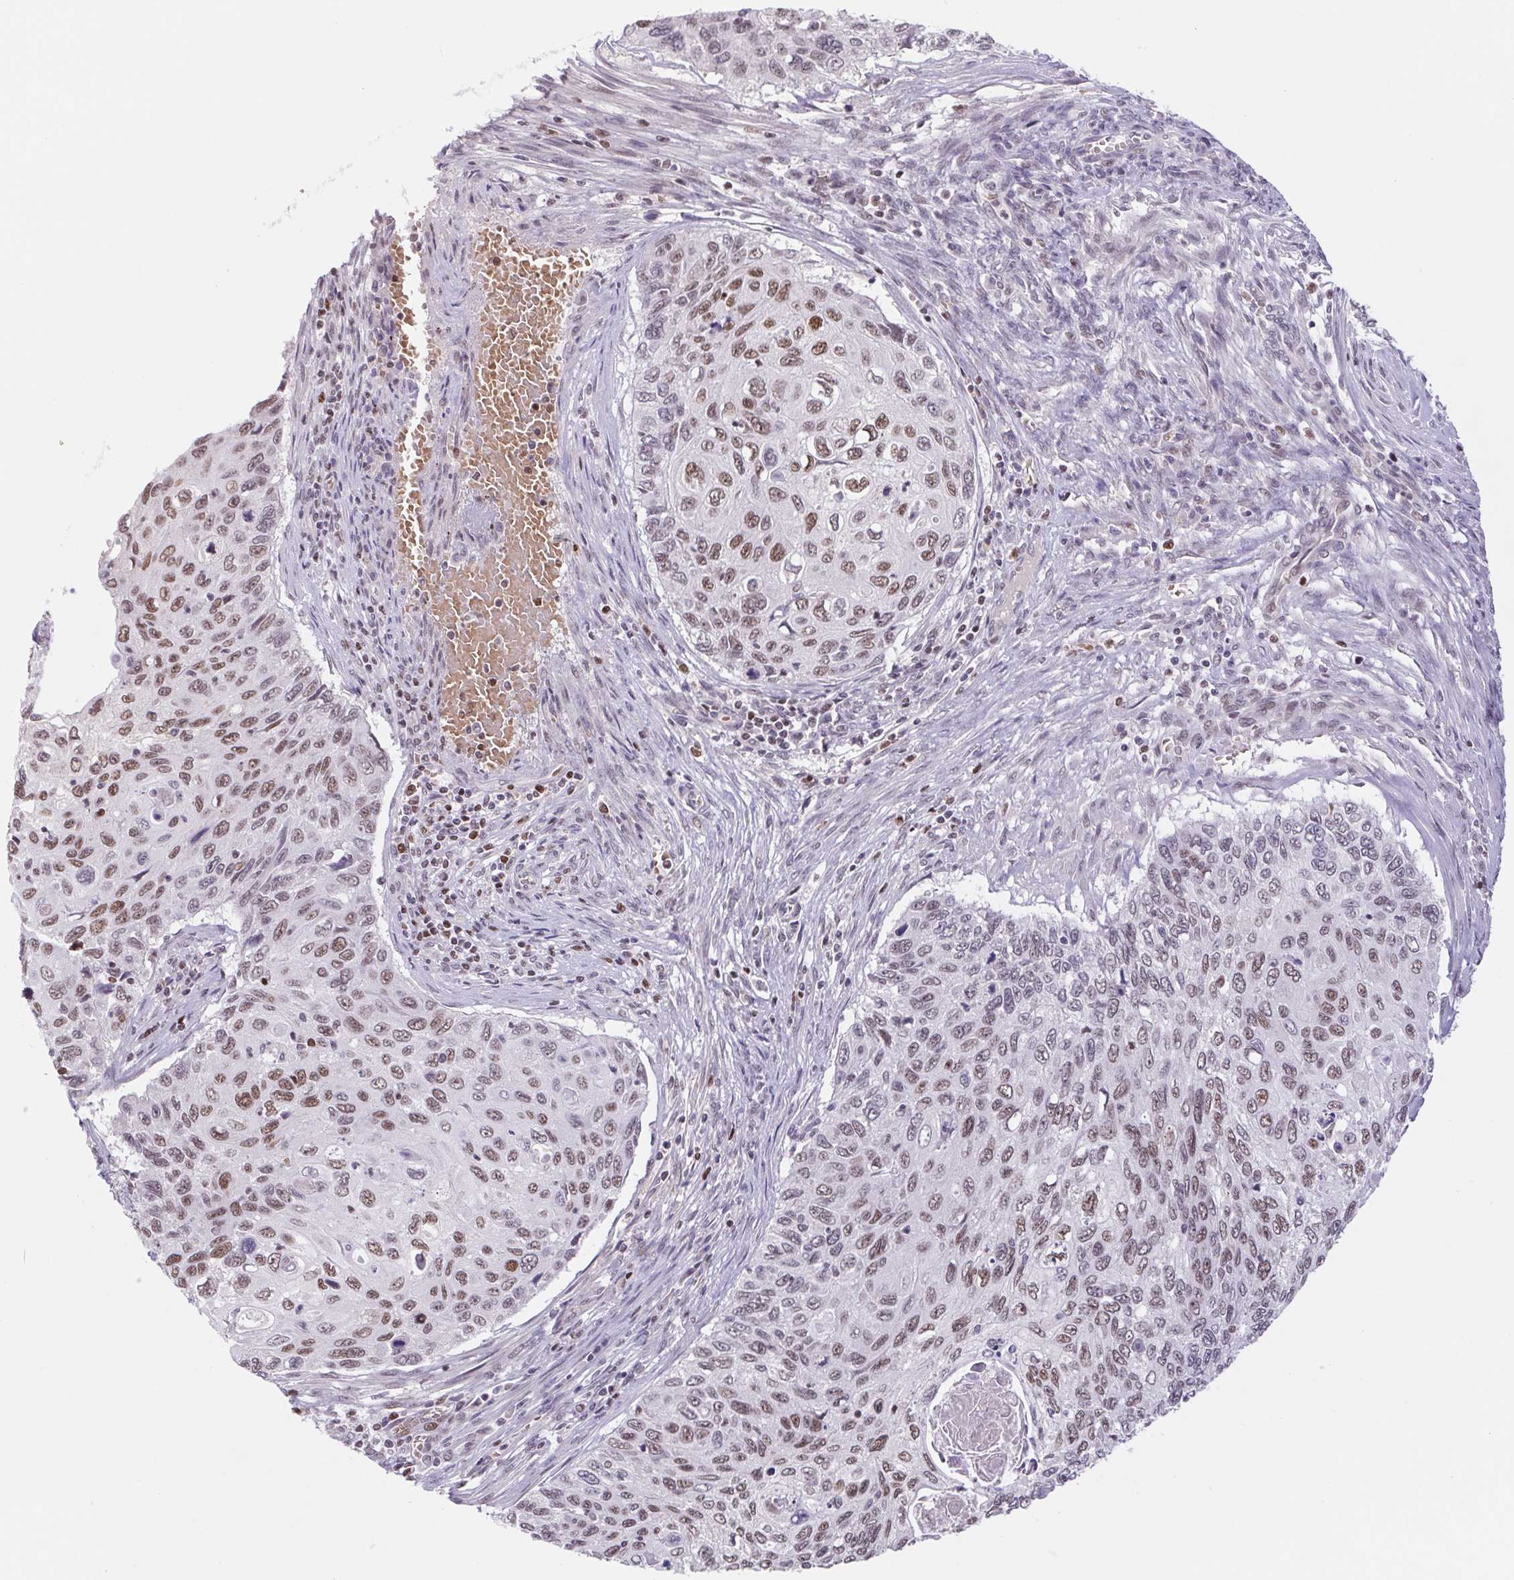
{"staining": {"intensity": "moderate", "quantity": ">75%", "location": "nuclear"}, "tissue": "cervical cancer", "cell_type": "Tumor cells", "image_type": "cancer", "snomed": [{"axis": "morphology", "description": "Squamous cell carcinoma, NOS"}, {"axis": "topography", "description": "Cervix"}], "caption": "A brown stain labels moderate nuclear expression of a protein in squamous cell carcinoma (cervical) tumor cells.", "gene": "TRERF1", "patient": {"sex": "female", "age": 70}}